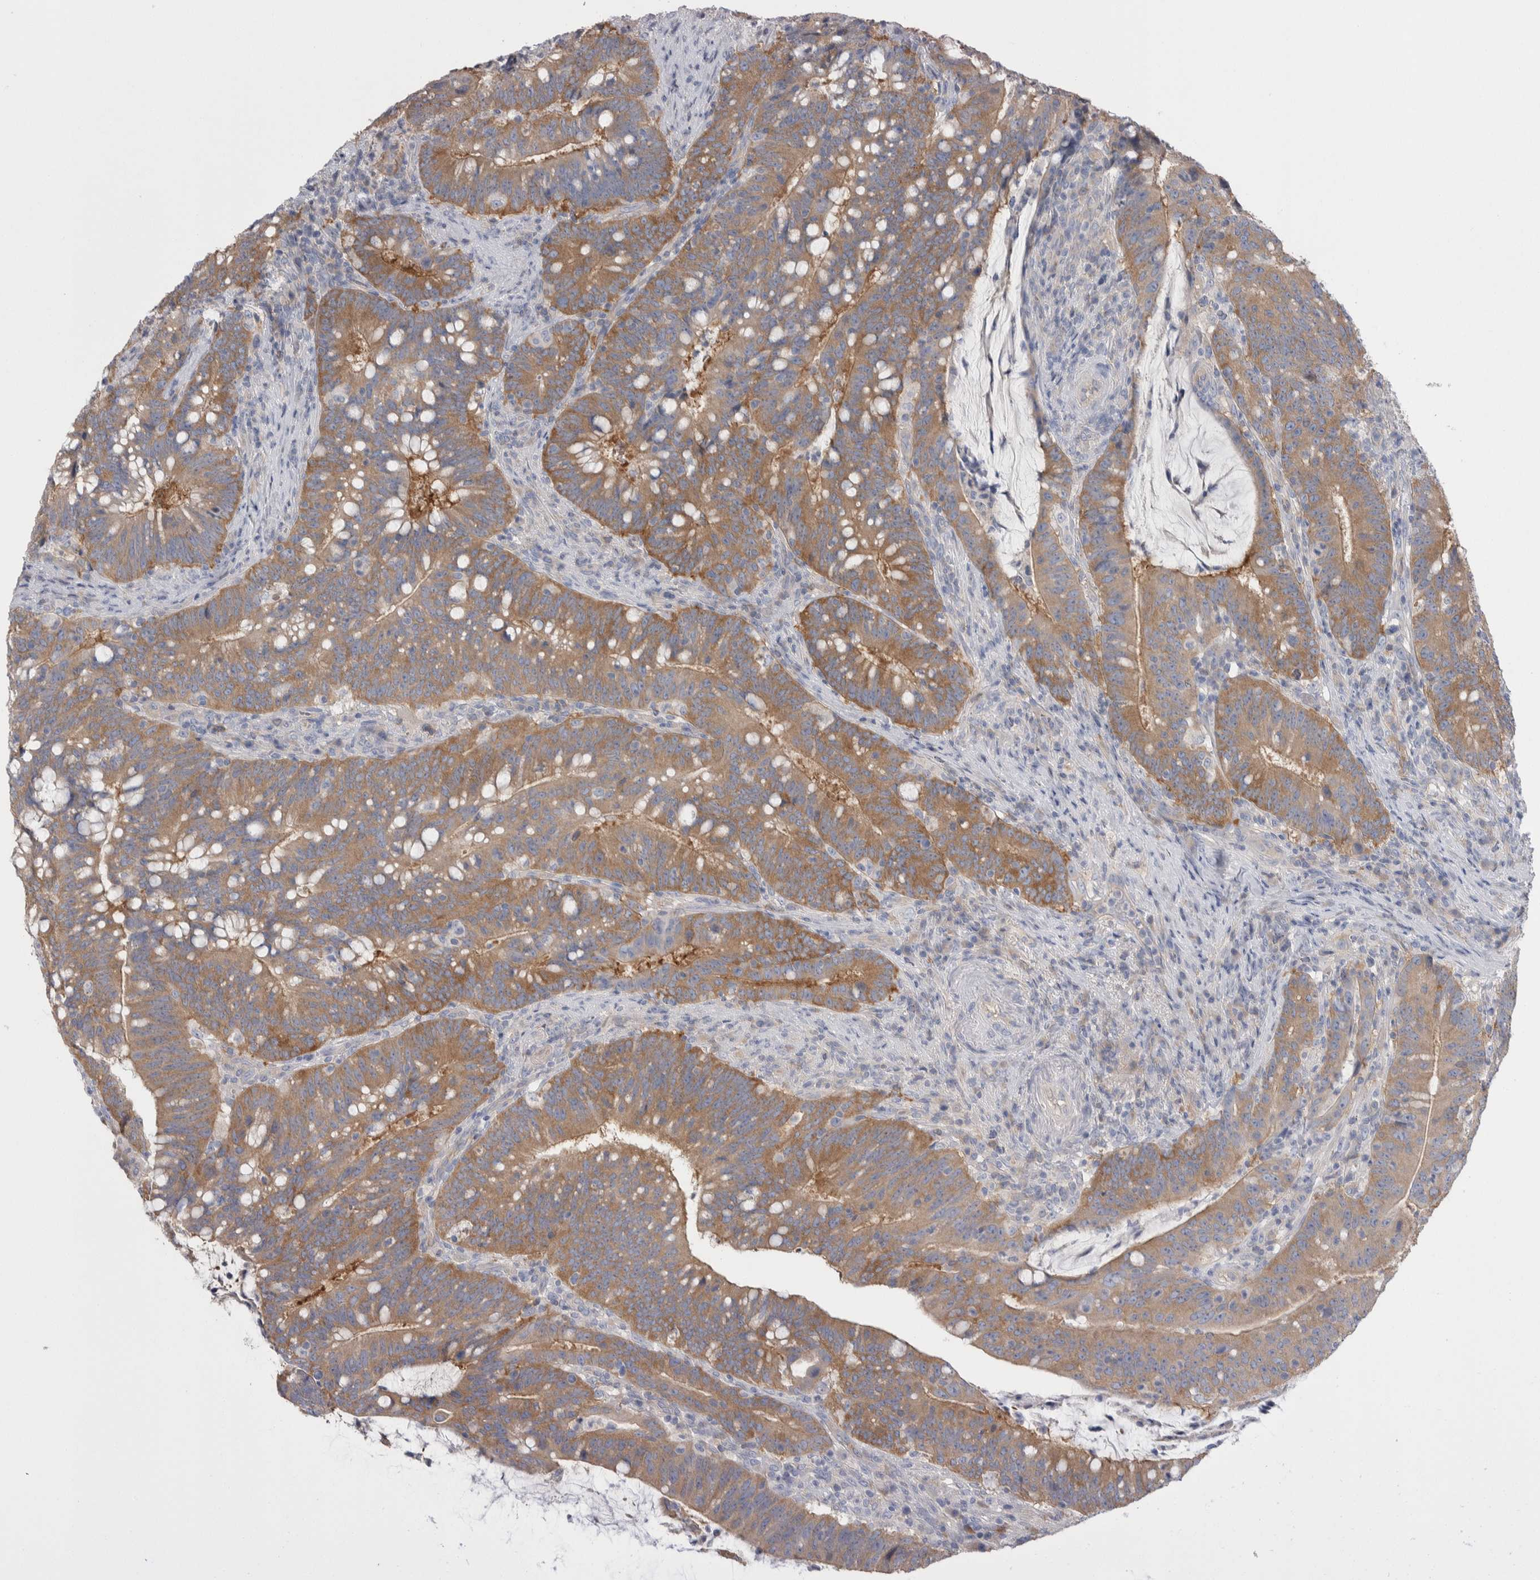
{"staining": {"intensity": "moderate", "quantity": ">75%", "location": "cytoplasmic/membranous"}, "tissue": "colorectal cancer", "cell_type": "Tumor cells", "image_type": "cancer", "snomed": [{"axis": "morphology", "description": "Adenocarcinoma, NOS"}, {"axis": "topography", "description": "Colon"}], "caption": "Adenocarcinoma (colorectal) tissue reveals moderate cytoplasmic/membranous positivity in about >75% of tumor cells, visualized by immunohistochemistry.", "gene": "GPHN", "patient": {"sex": "female", "age": 66}}